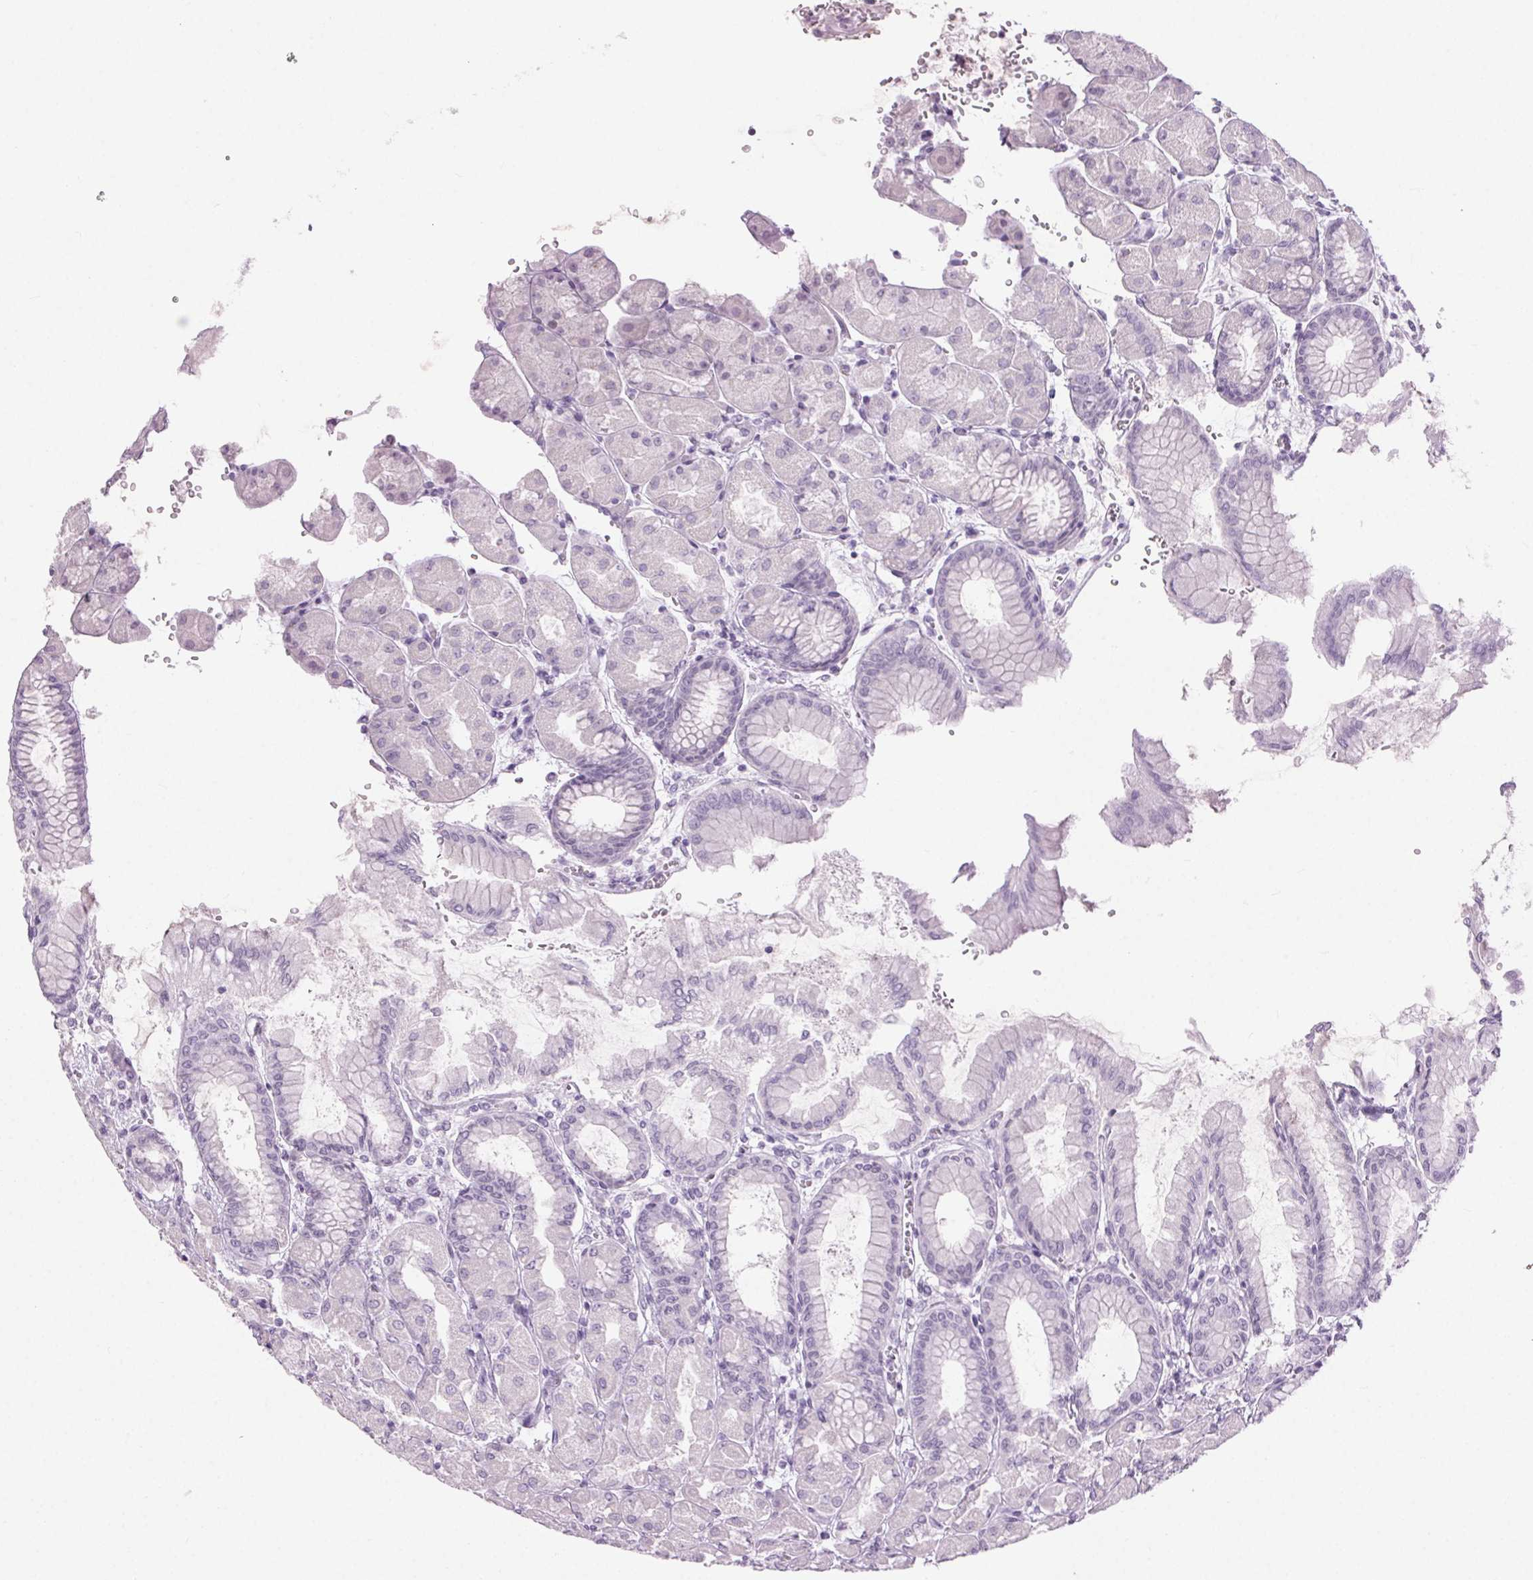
{"staining": {"intensity": "weak", "quantity": "<25%", "location": "cytoplasmic/membranous"}, "tissue": "stomach", "cell_type": "Glandular cells", "image_type": "normal", "snomed": [{"axis": "morphology", "description": "Normal tissue, NOS"}, {"axis": "topography", "description": "Stomach, upper"}], "caption": "The micrograph shows no significant expression in glandular cells of stomach. (DAB (3,3'-diaminobenzidine) IHC, high magnification).", "gene": "BEND2", "patient": {"sex": "female", "age": 56}}